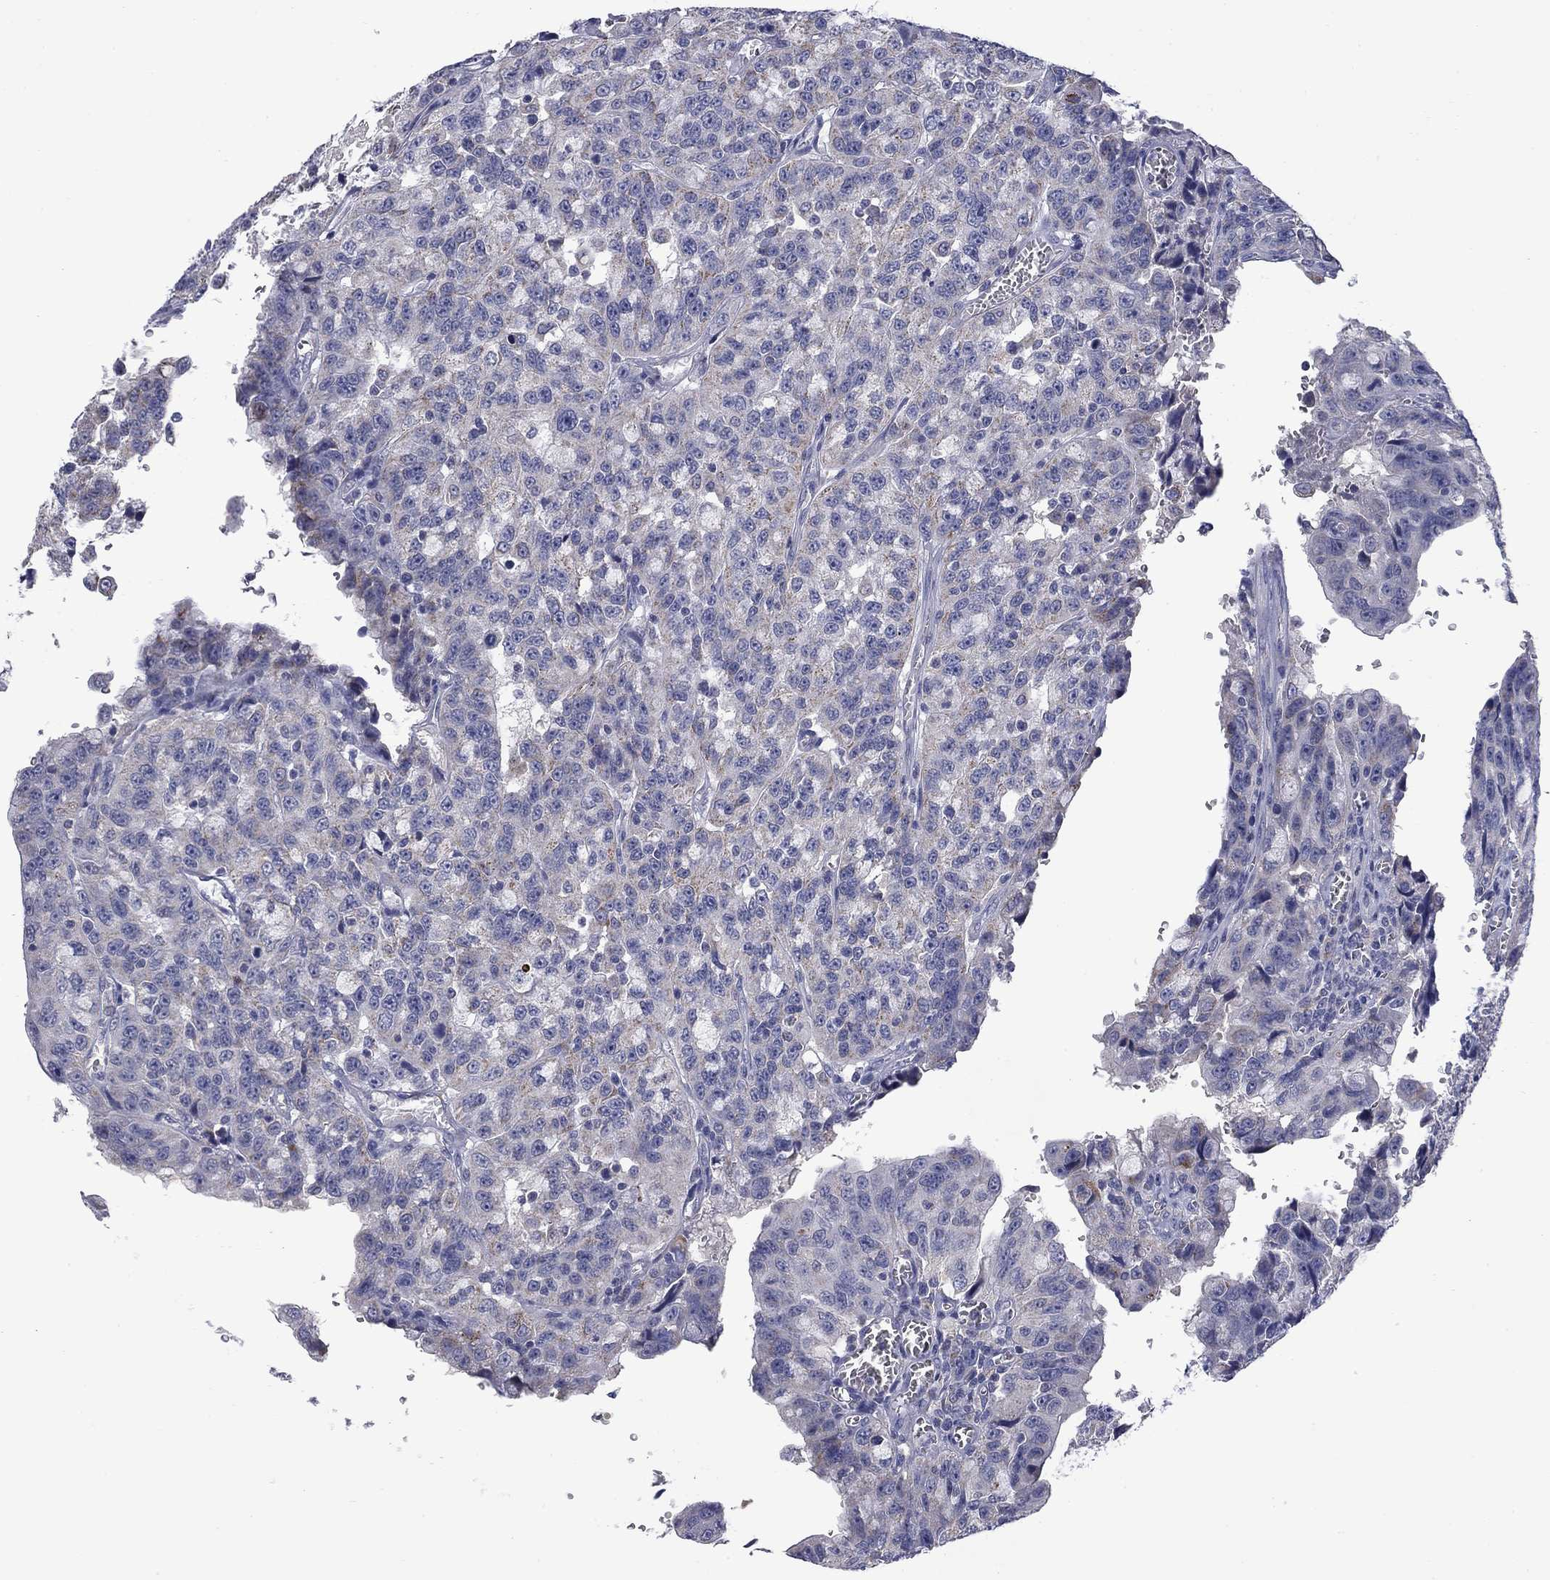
{"staining": {"intensity": "negative", "quantity": "none", "location": "none"}, "tissue": "urothelial cancer", "cell_type": "Tumor cells", "image_type": "cancer", "snomed": [{"axis": "morphology", "description": "Urothelial carcinoma, NOS"}, {"axis": "morphology", "description": "Urothelial carcinoma, High grade"}, {"axis": "topography", "description": "Urinary bladder"}], "caption": "The micrograph shows no staining of tumor cells in urothelial cancer.", "gene": "FRK", "patient": {"sex": "female", "age": 73}}